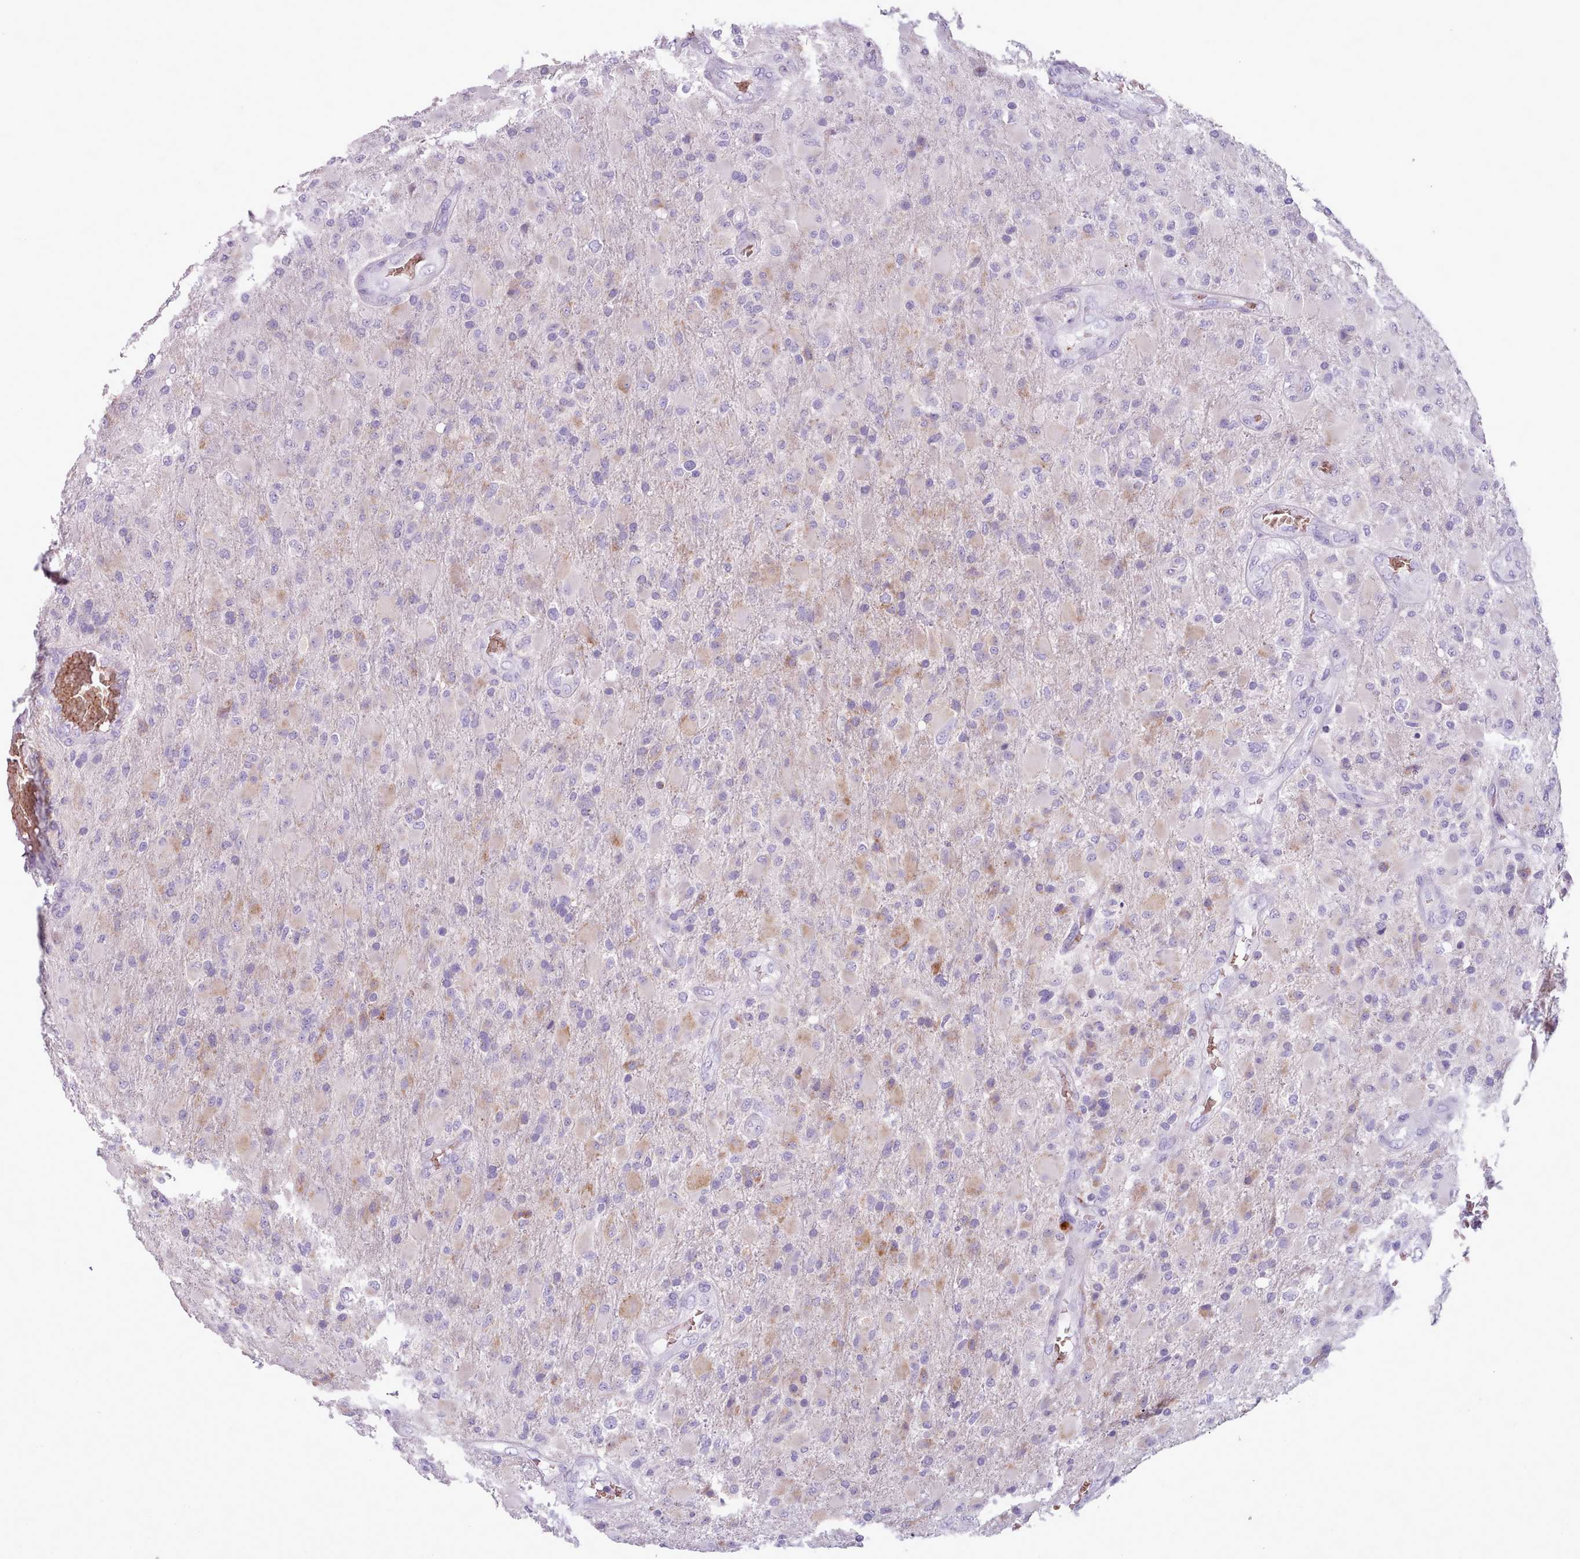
{"staining": {"intensity": "moderate", "quantity": "<25%", "location": "cytoplasmic/membranous"}, "tissue": "glioma", "cell_type": "Tumor cells", "image_type": "cancer", "snomed": [{"axis": "morphology", "description": "Glioma, malignant, Low grade"}, {"axis": "topography", "description": "Brain"}], "caption": "The histopathology image demonstrates immunohistochemical staining of malignant glioma (low-grade). There is moderate cytoplasmic/membranous staining is identified in about <25% of tumor cells.", "gene": "AK4", "patient": {"sex": "male", "age": 65}}